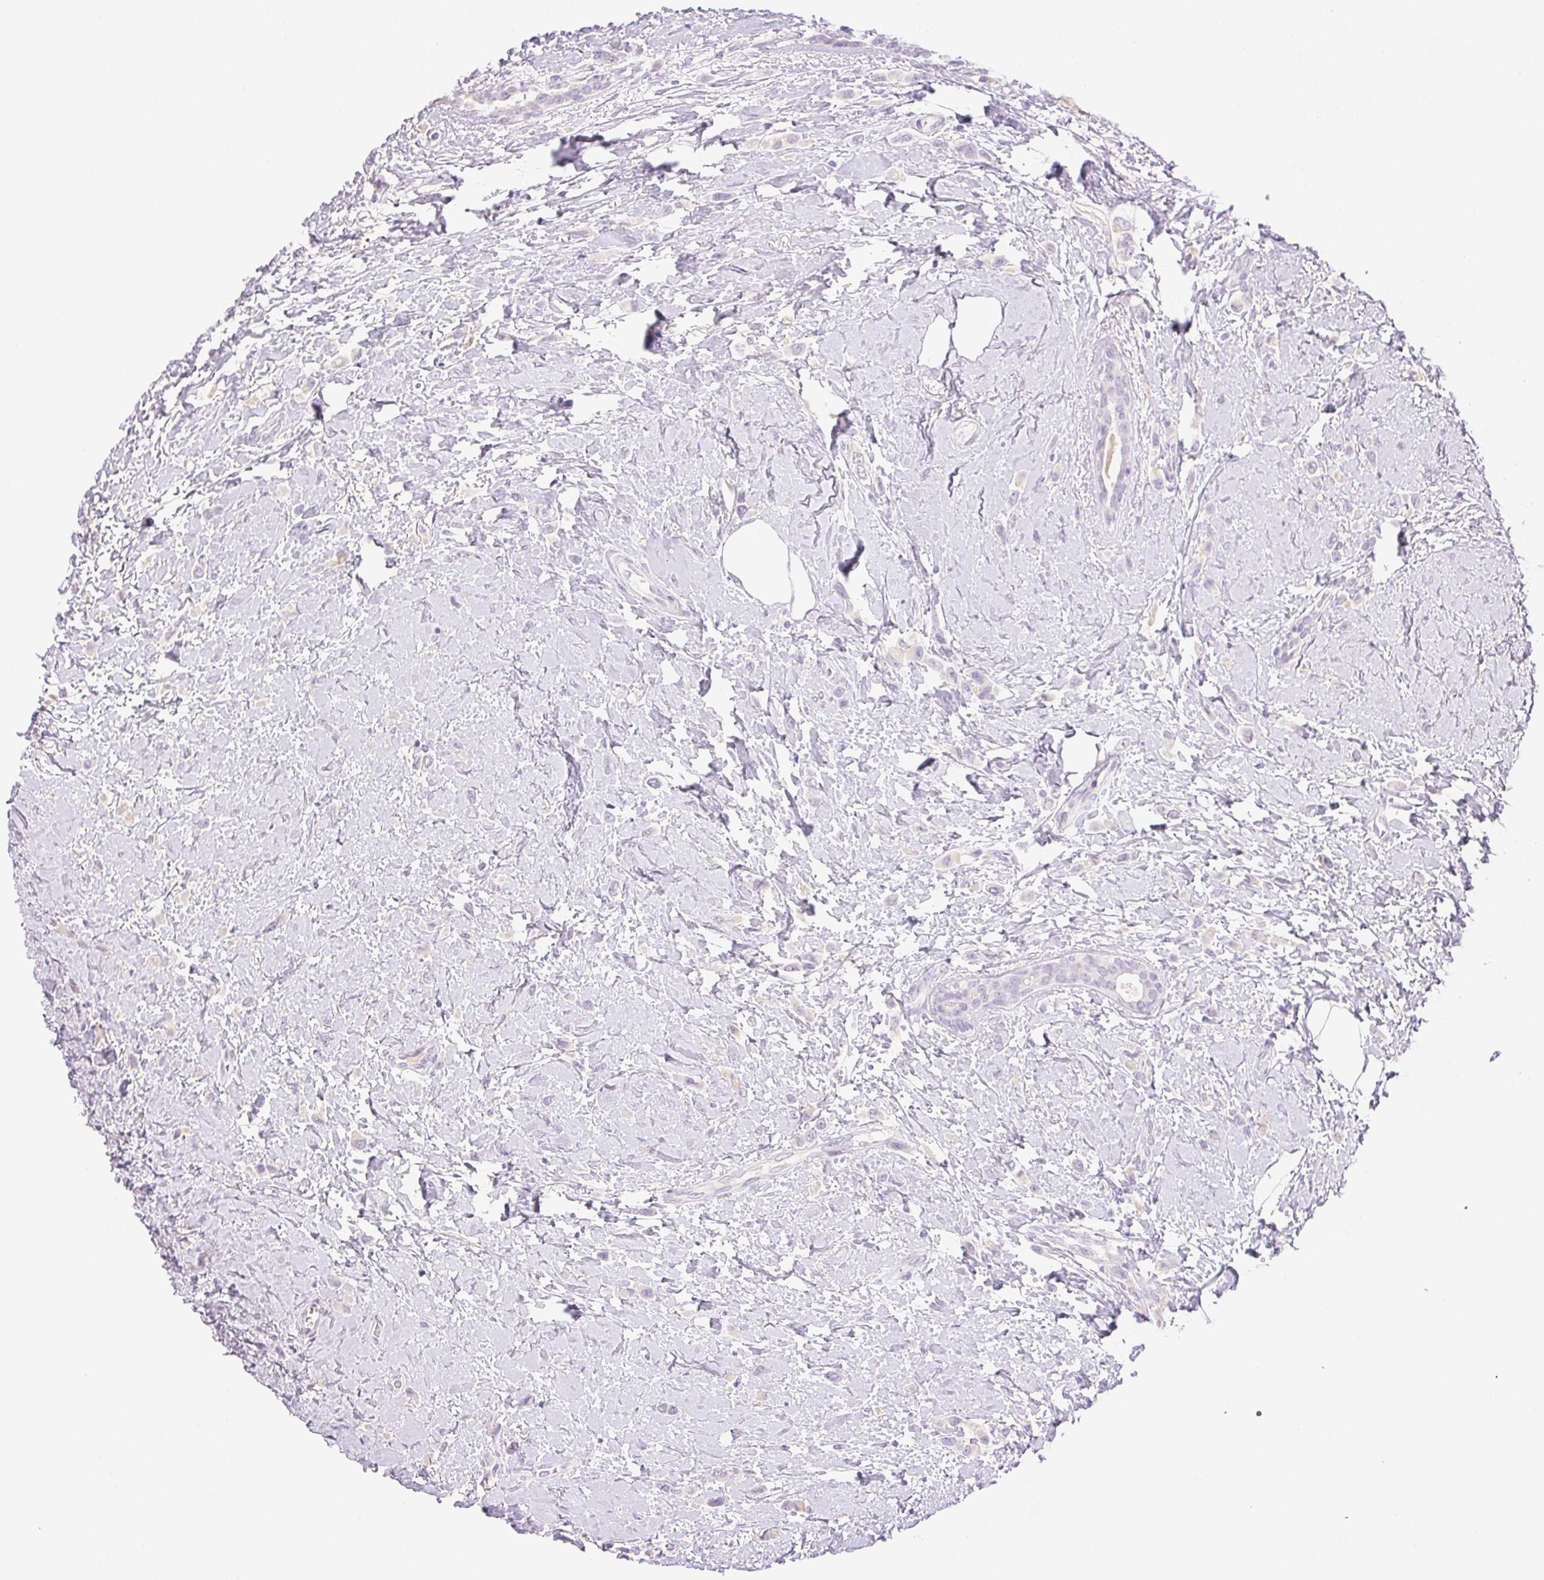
{"staining": {"intensity": "negative", "quantity": "none", "location": "none"}, "tissue": "breast cancer", "cell_type": "Tumor cells", "image_type": "cancer", "snomed": [{"axis": "morphology", "description": "Lobular carcinoma"}, {"axis": "topography", "description": "Breast"}], "caption": "There is no significant staining in tumor cells of lobular carcinoma (breast).", "gene": "EMX2", "patient": {"sex": "female", "age": 66}}